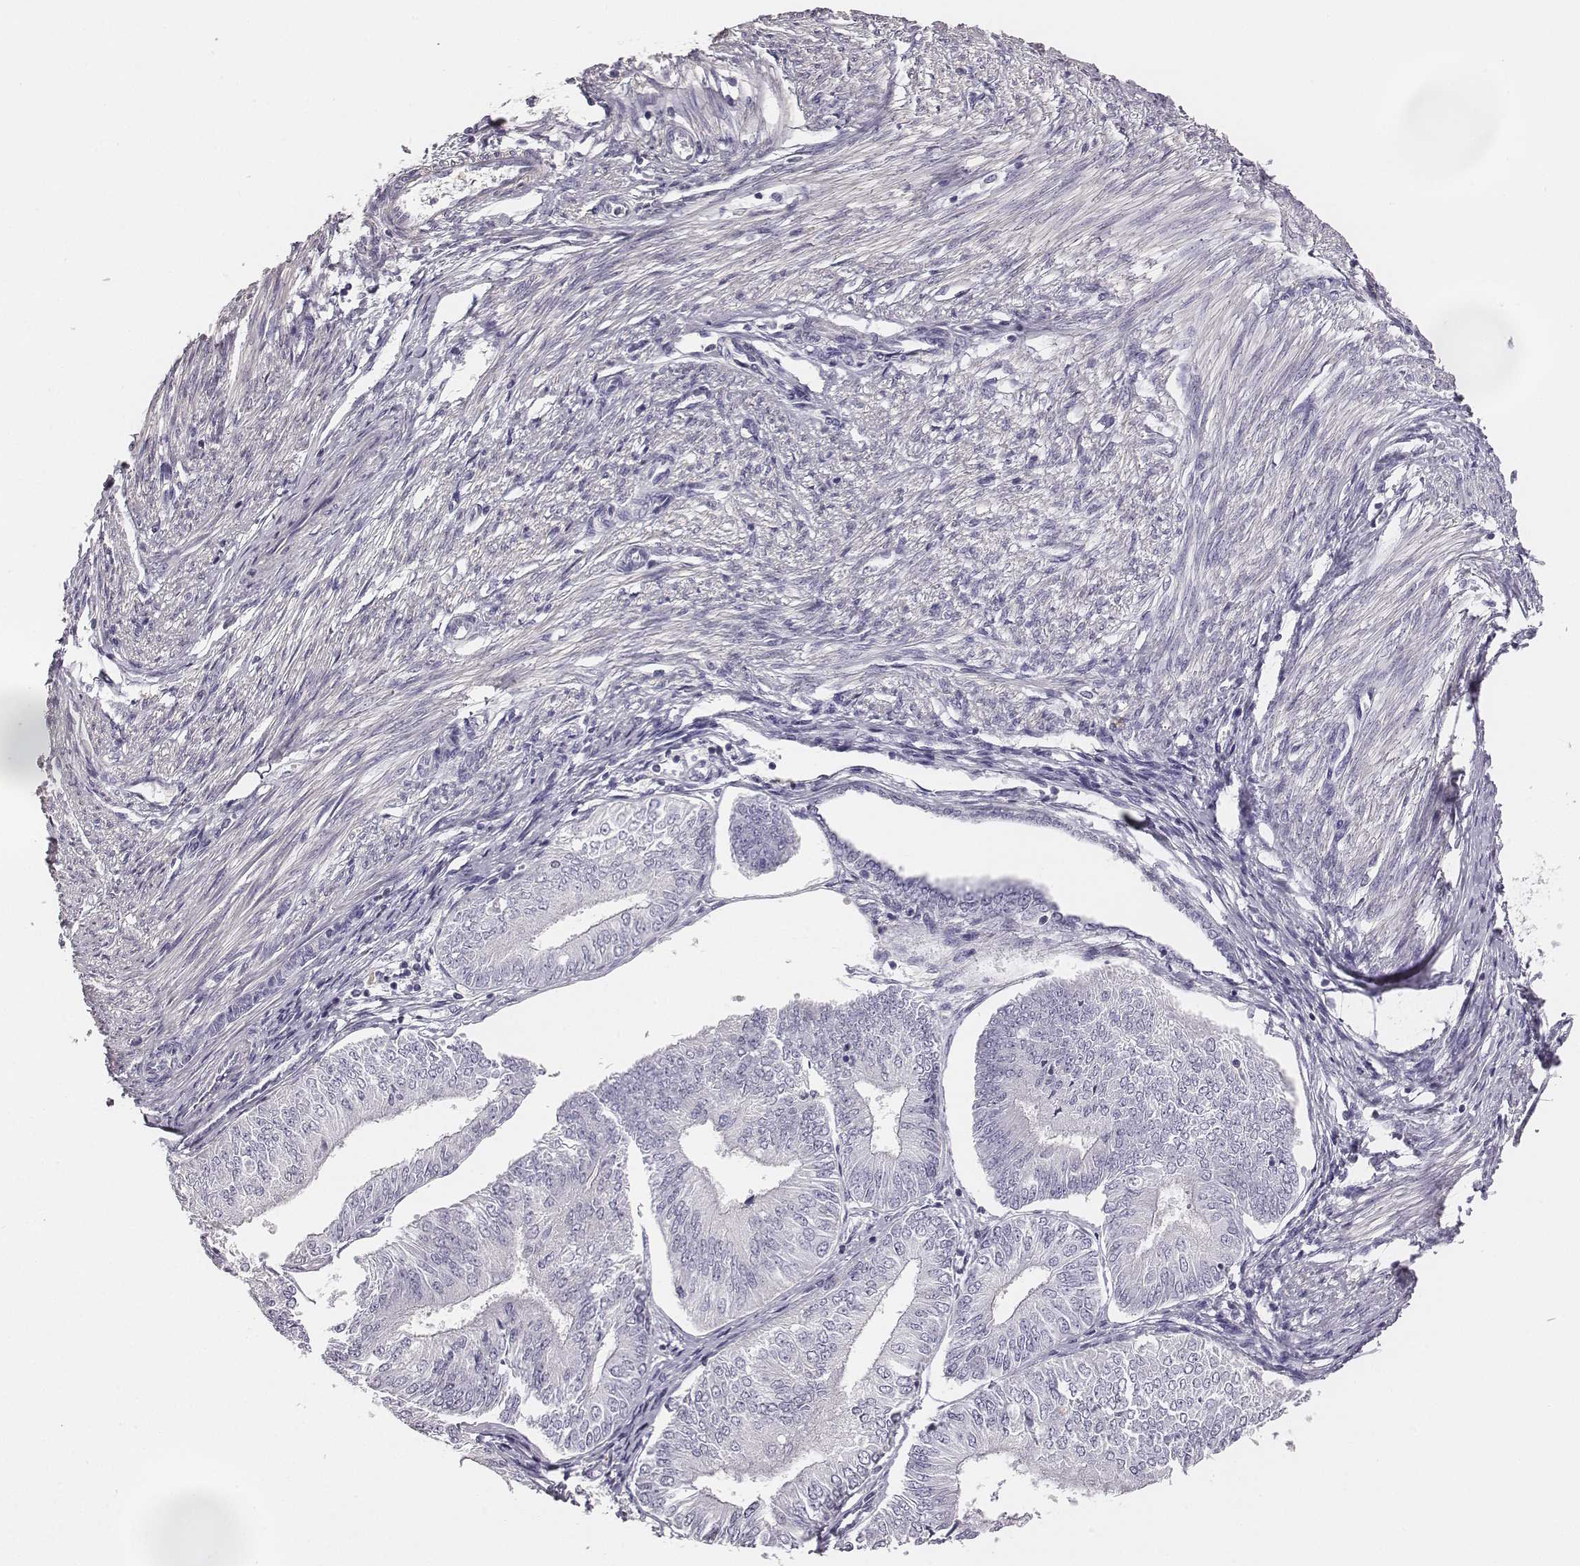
{"staining": {"intensity": "negative", "quantity": "none", "location": "none"}, "tissue": "endometrial cancer", "cell_type": "Tumor cells", "image_type": "cancer", "snomed": [{"axis": "morphology", "description": "Adenocarcinoma, NOS"}, {"axis": "topography", "description": "Endometrium"}], "caption": "An image of adenocarcinoma (endometrial) stained for a protein shows no brown staining in tumor cells.", "gene": "ADAM7", "patient": {"sex": "female", "age": 58}}